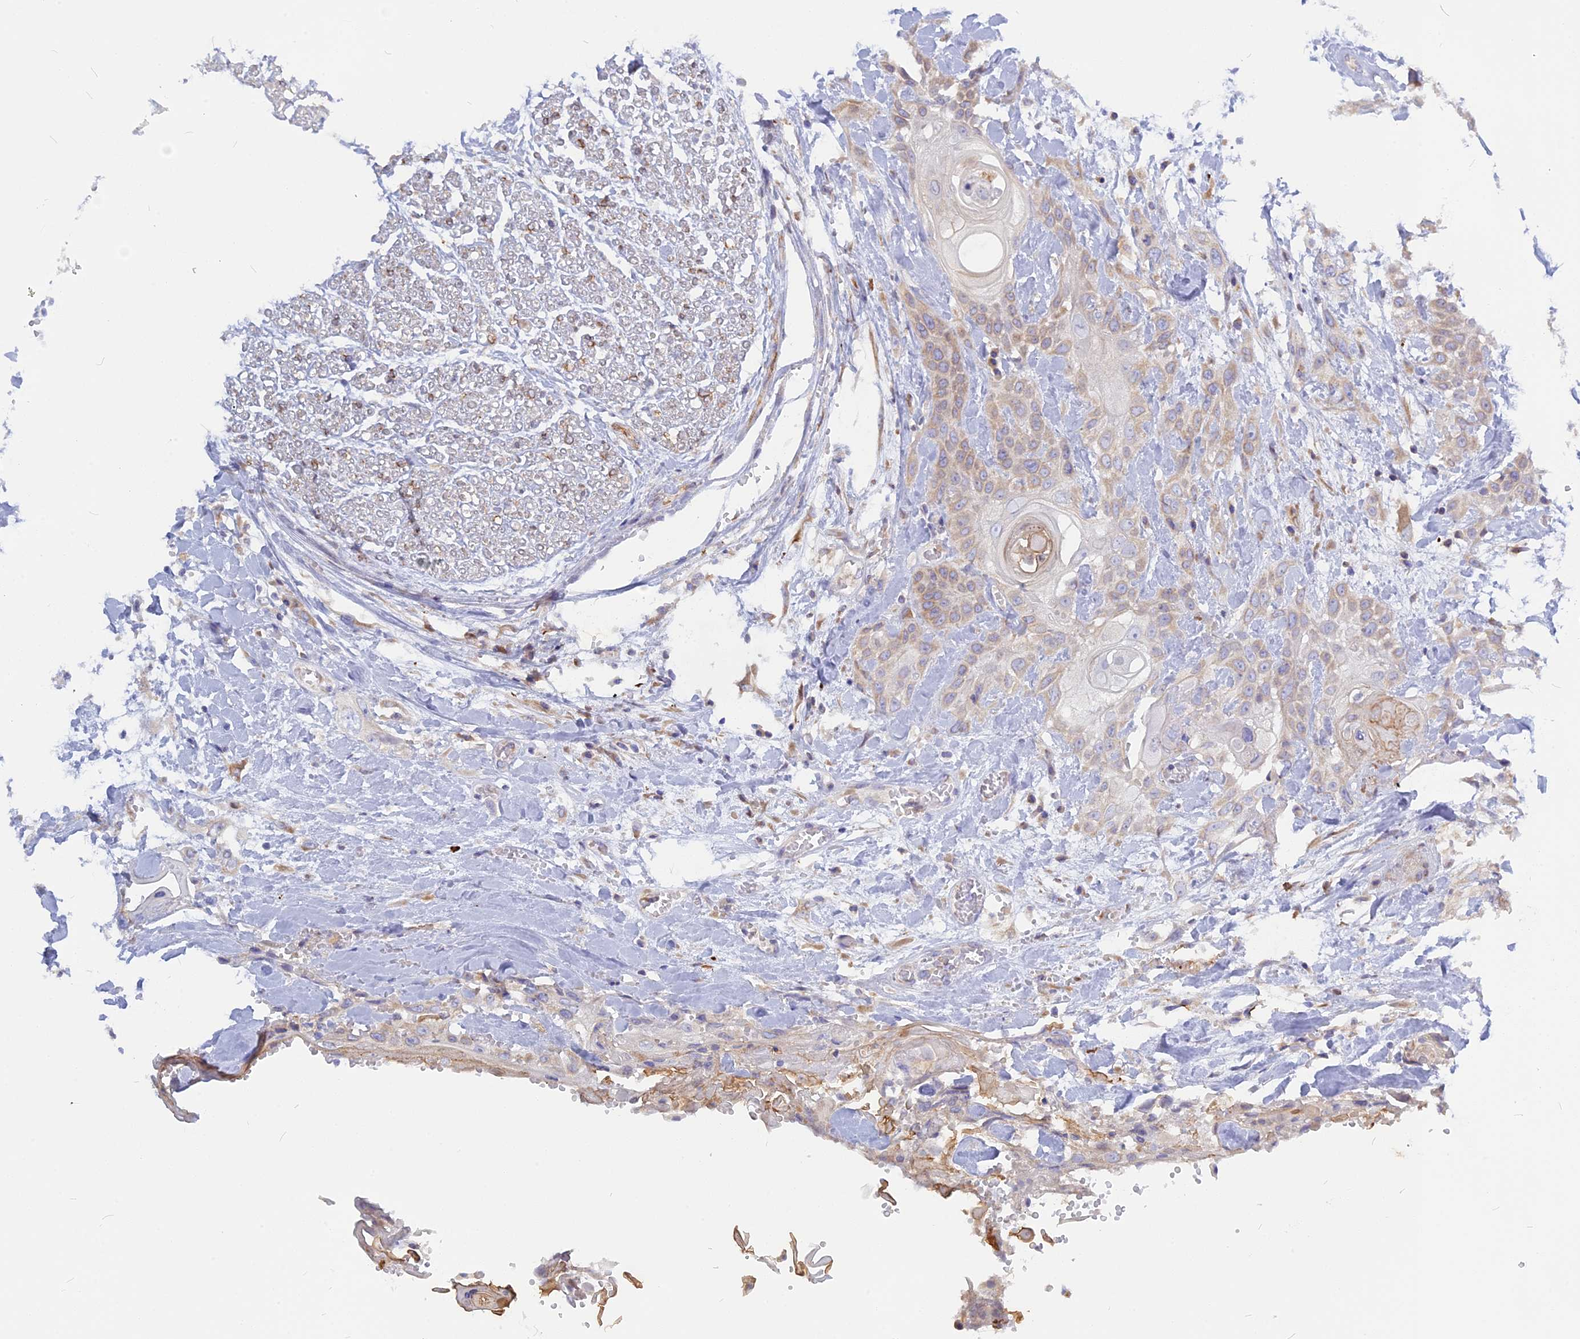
{"staining": {"intensity": "weak", "quantity": "<25%", "location": "cytoplasmic/membranous"}, "tissue": "head and neck cancer", "cell_type": "Tumor cells", "image_type": "cancer", "snomed": [{"axis": "morphology", "description": "Squamous cell carcinoma, NOS"}, {"axis": "topography", "description": "Head-Neck"}], "caption": "Protein analysis of head and neck cancer reveals no significant expression in tumor cells.", "gene": "TLCD1", "patient": {"sex": "female", "age": 43}}